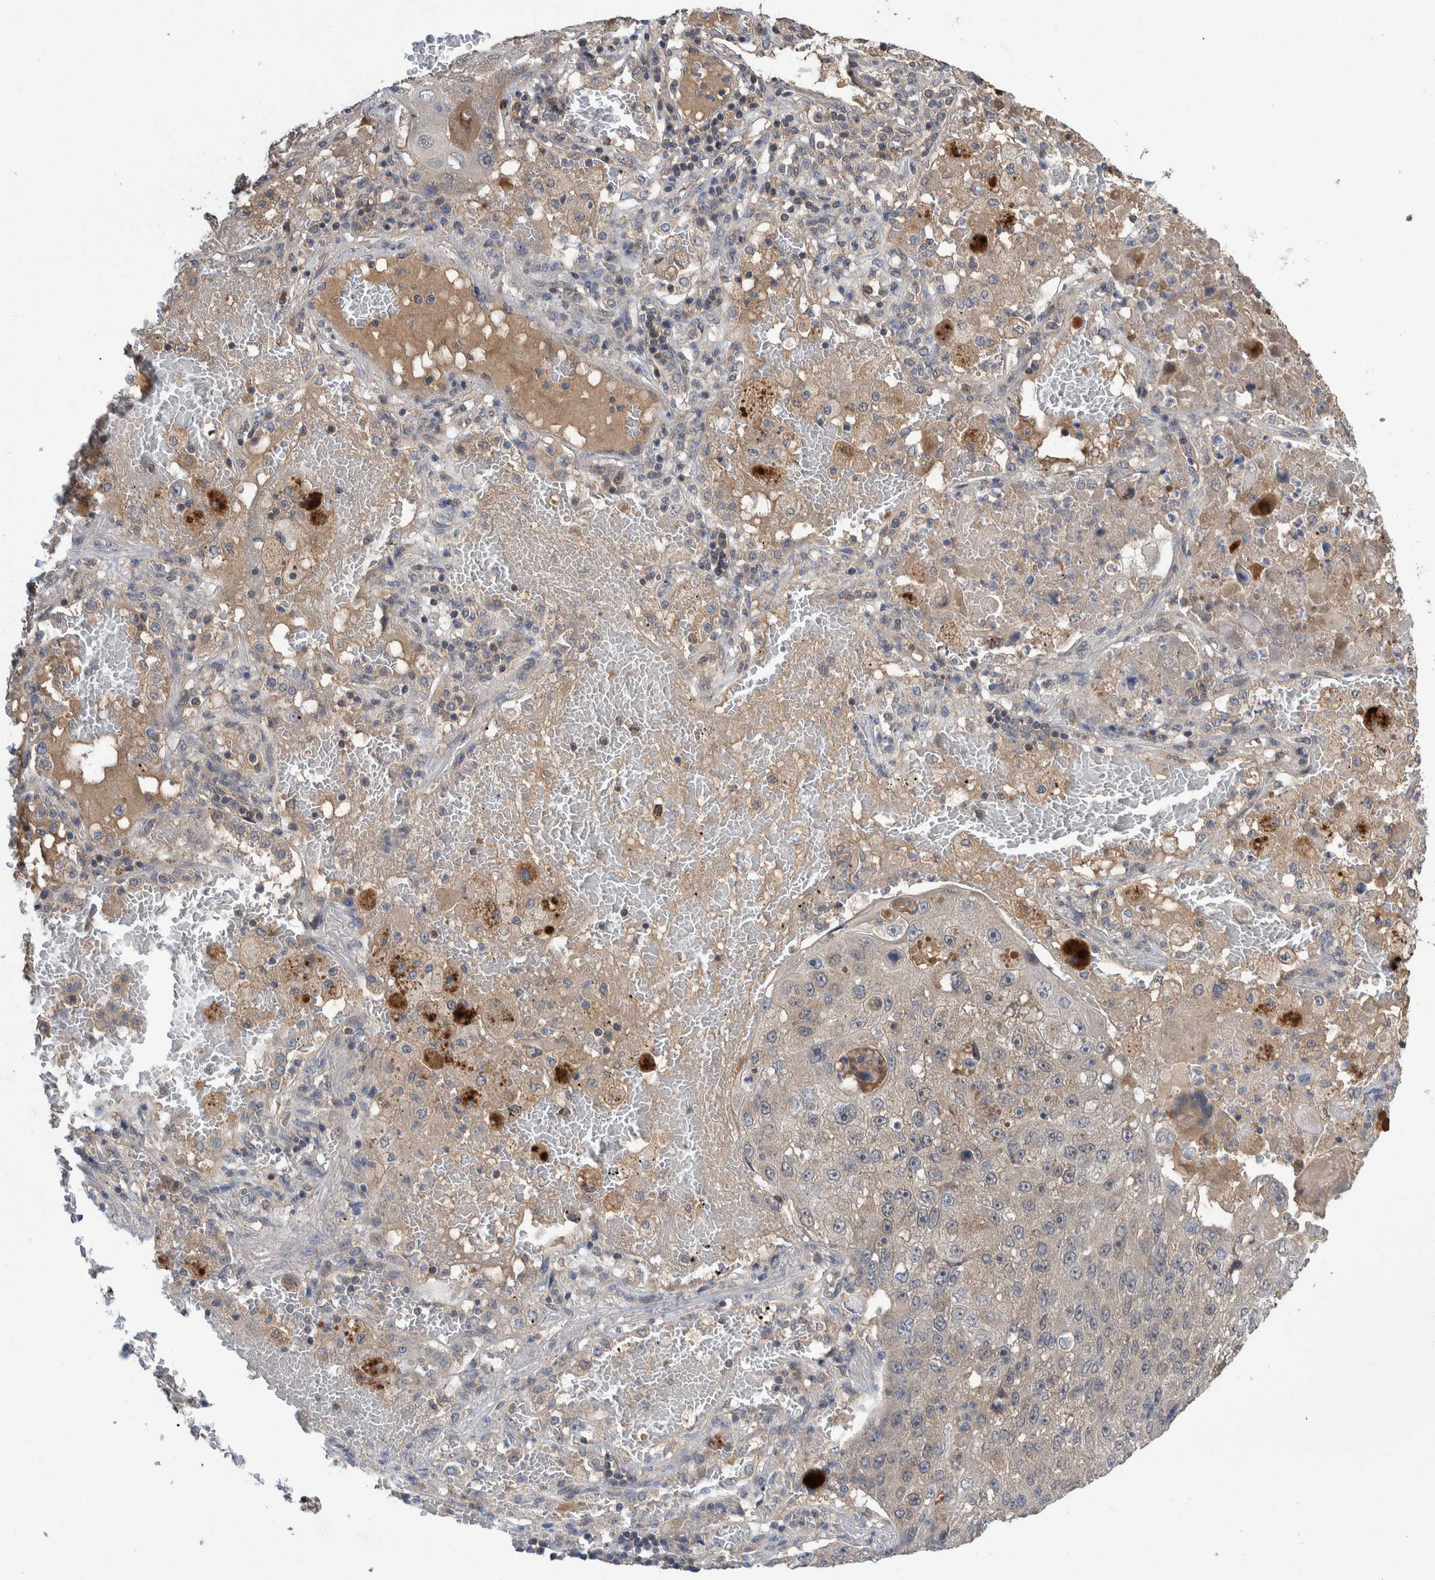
{"staining": {"intensity": "negative", "quantity": "none", "location": "none"}, "tissue": "lung cancer", "cell_type": "Tumor cells", "image_type": "cancer", "snomed": [{"axis": "morphology", "description": "Squamous cell carcinoma, NOS"}, {"axis": "topography", "description": "Lung"}], "caption": "Human squamous cell carcinoma (lung) stained for a protein using IHC demonstrates no staining in tumor cells.", "gene": "PLPBP", "patient": {"sex": "male", "age": 61}}